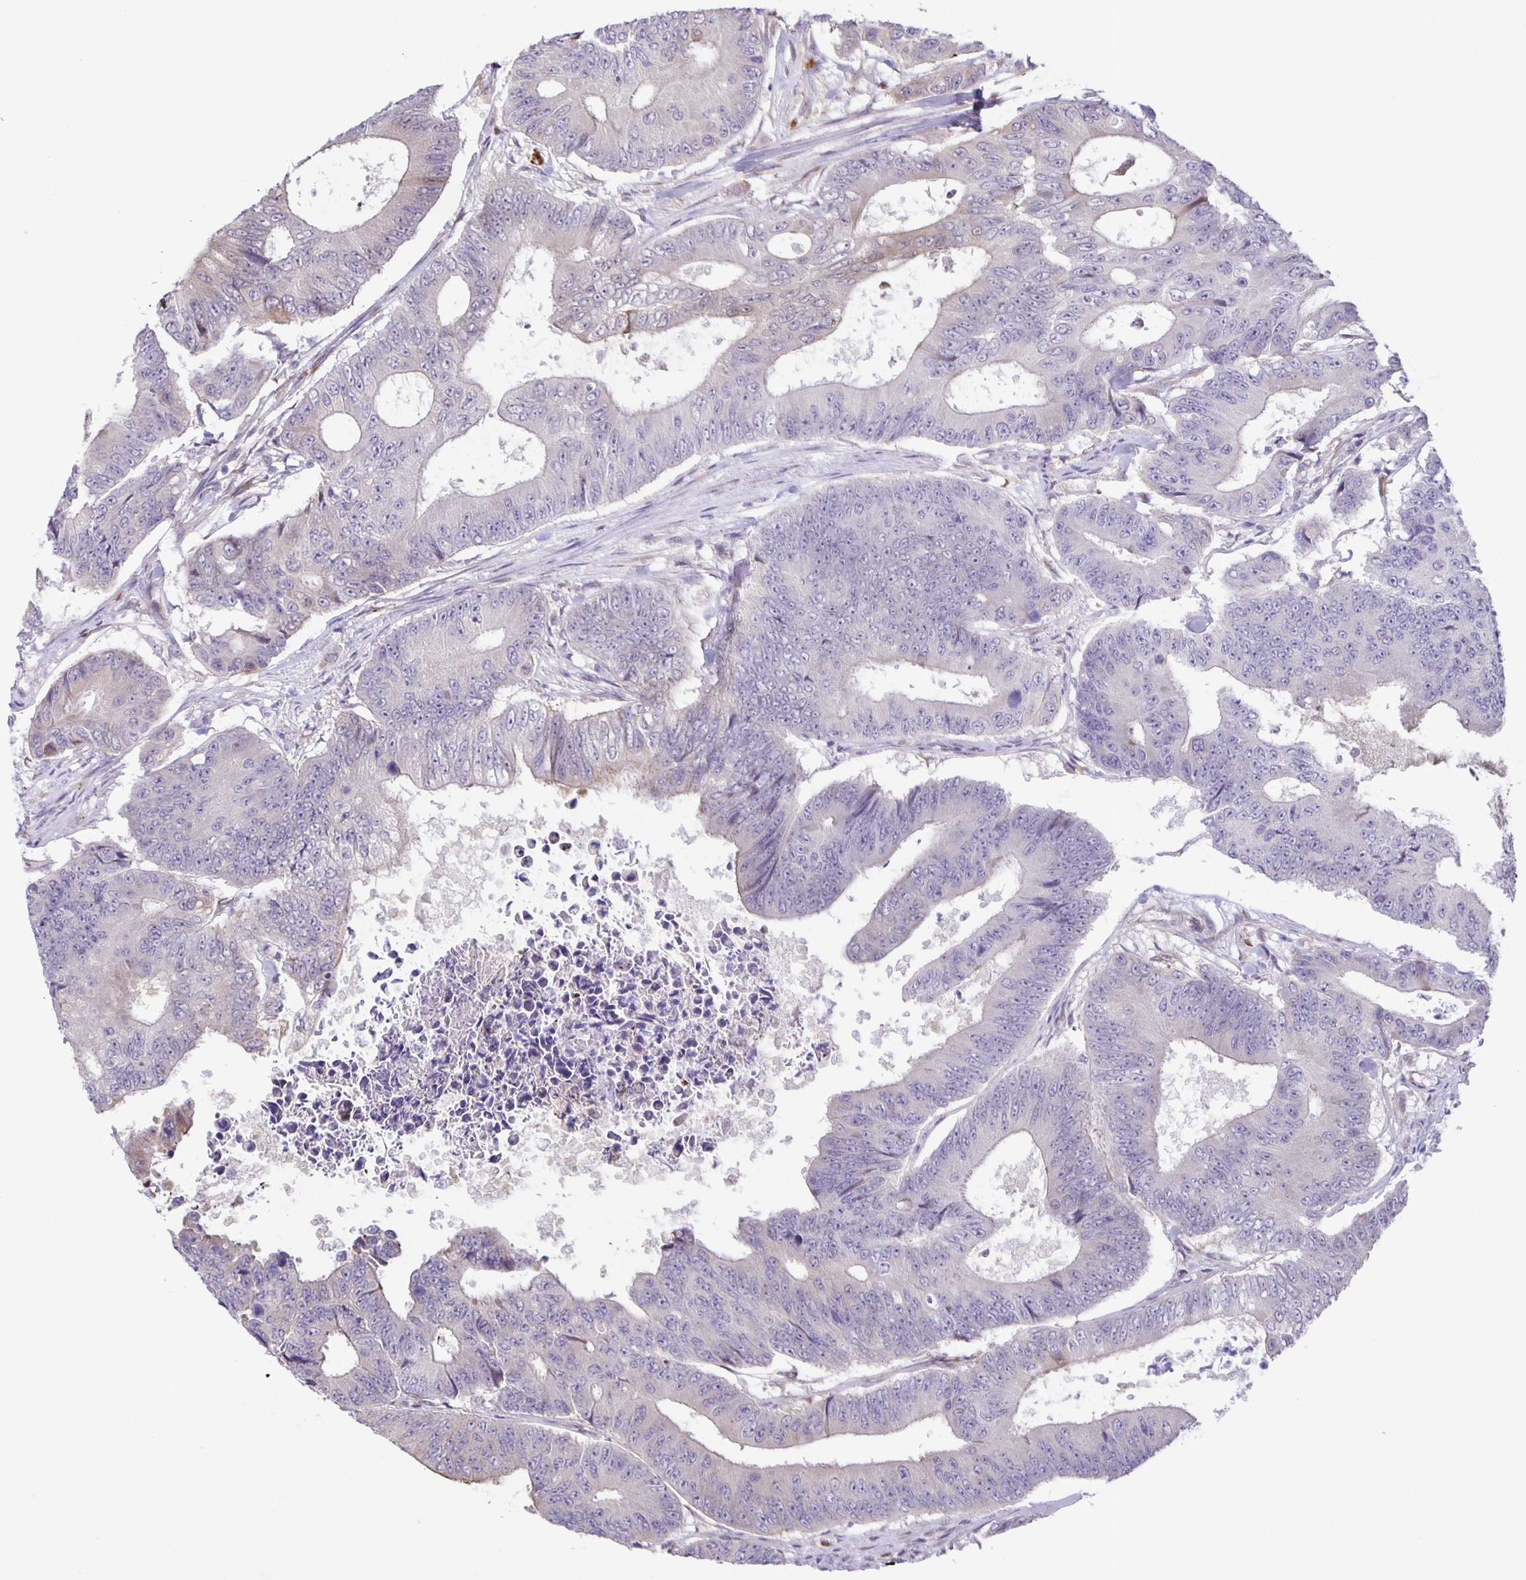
{"staining": {"intensity": "negative", "quantity": "none", "location": "none"}, "tissue": "colorectal cancer", "cell_type": "Tumor cells", "image_type": "cancer", "snomed": [{"axis": "morphology", "description": "Adenocarcinoma, NOS"}, {"axis": "topography", "description": "Colon"}], "caption": "Colorectal cancer stained for a protein using immunohistochemistry shows no expression tumor cells.", "gene": "MAPK12", "patient": {"sex": "female", "age": 48}}